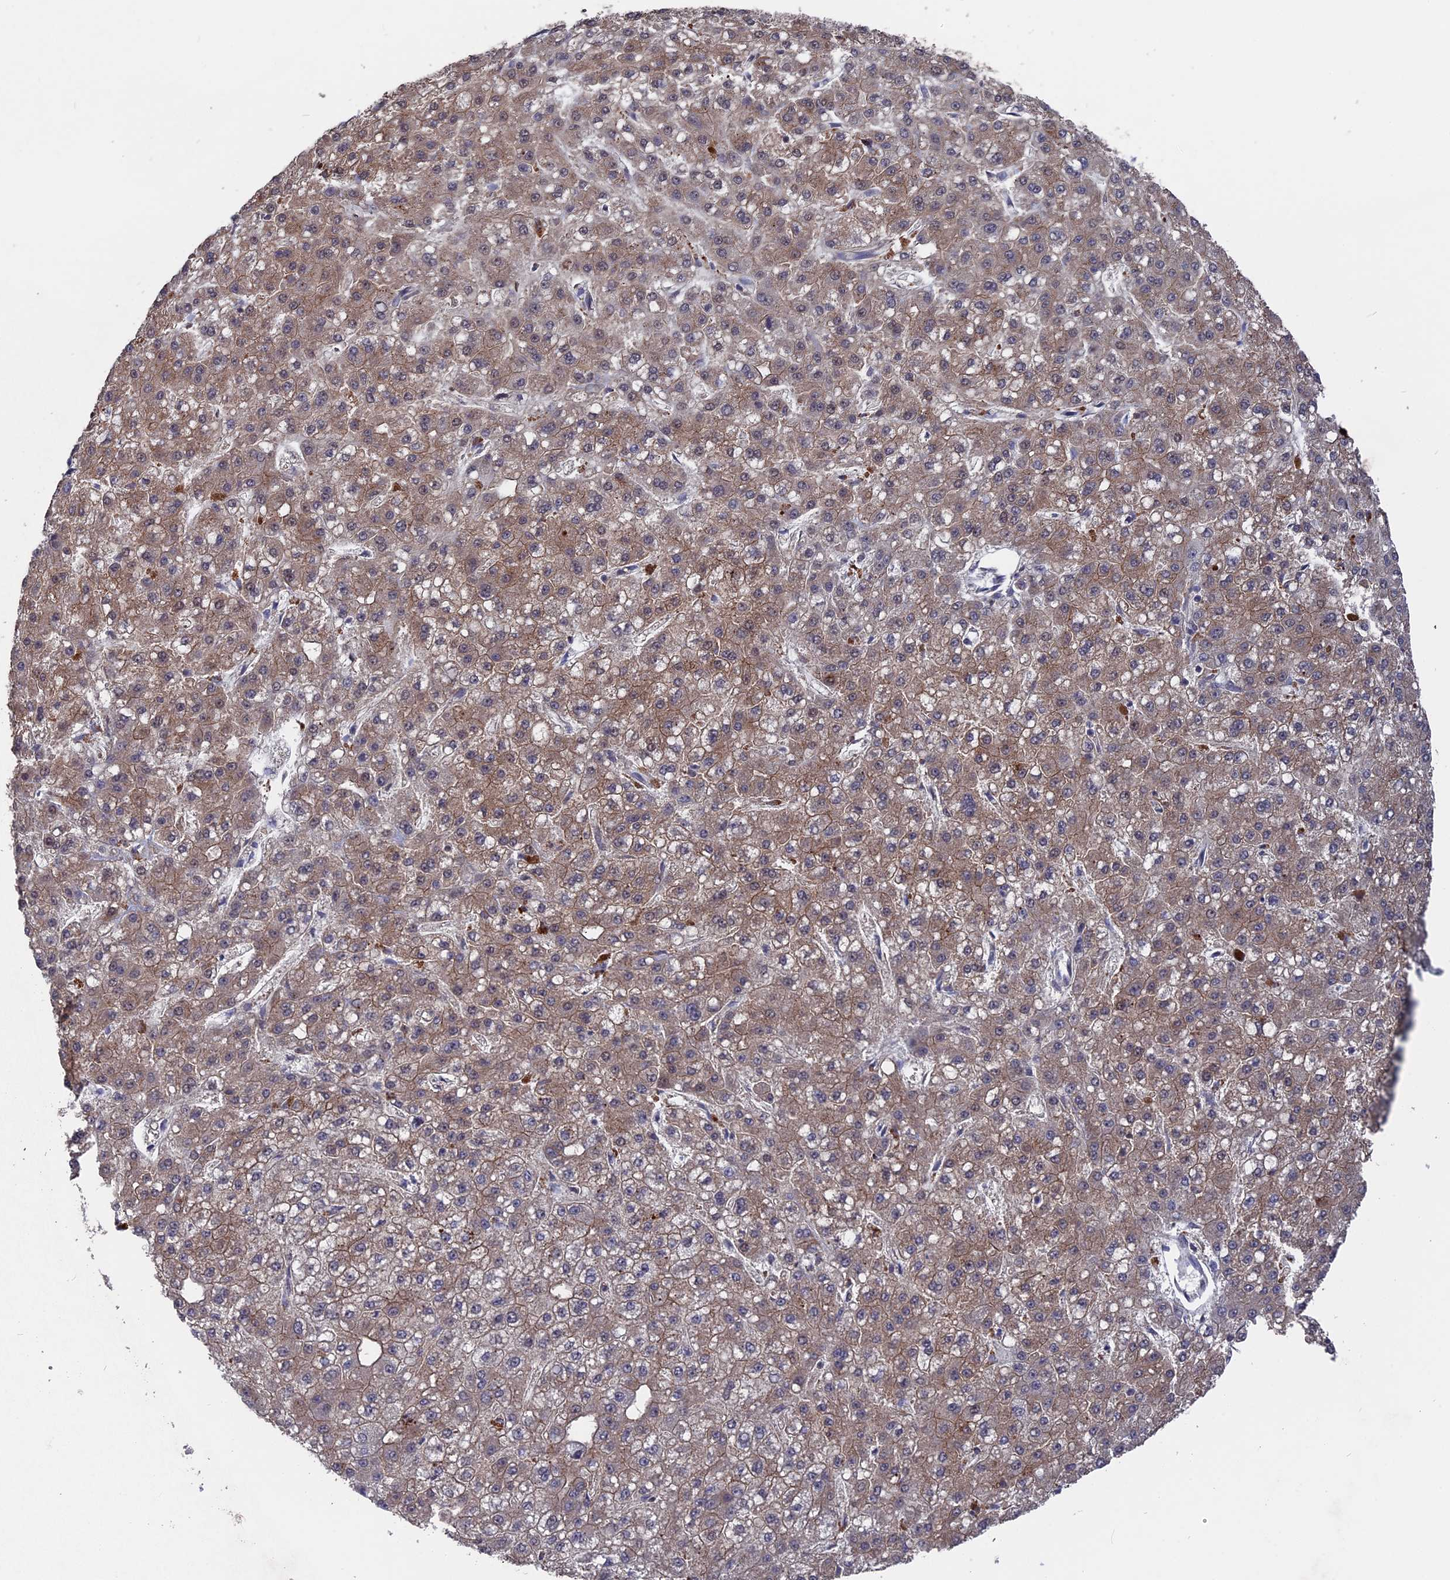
{"staining": {"intensity": "moderate", "quantity": ">75%", "location": "cytoplasmic/membranous"}, "tissue": "liver cancer", "cell_type": "Tumor cells", "image_type": "cancer", "snomed": [{"axis": "morphology", "description": "Carcinoma, Hepatocellular, NOS"}, {"axis": "topography", "description": "Liver"}], "caption": "Immunohistochemical staining of human liver hepatocellular carcinoma reveals medium levels of moderate cytoplasmic/membranous expression in about >75% of tumor cells.", "gene": "NOSIP", "patient": {"sex": "male", "age": 67}}